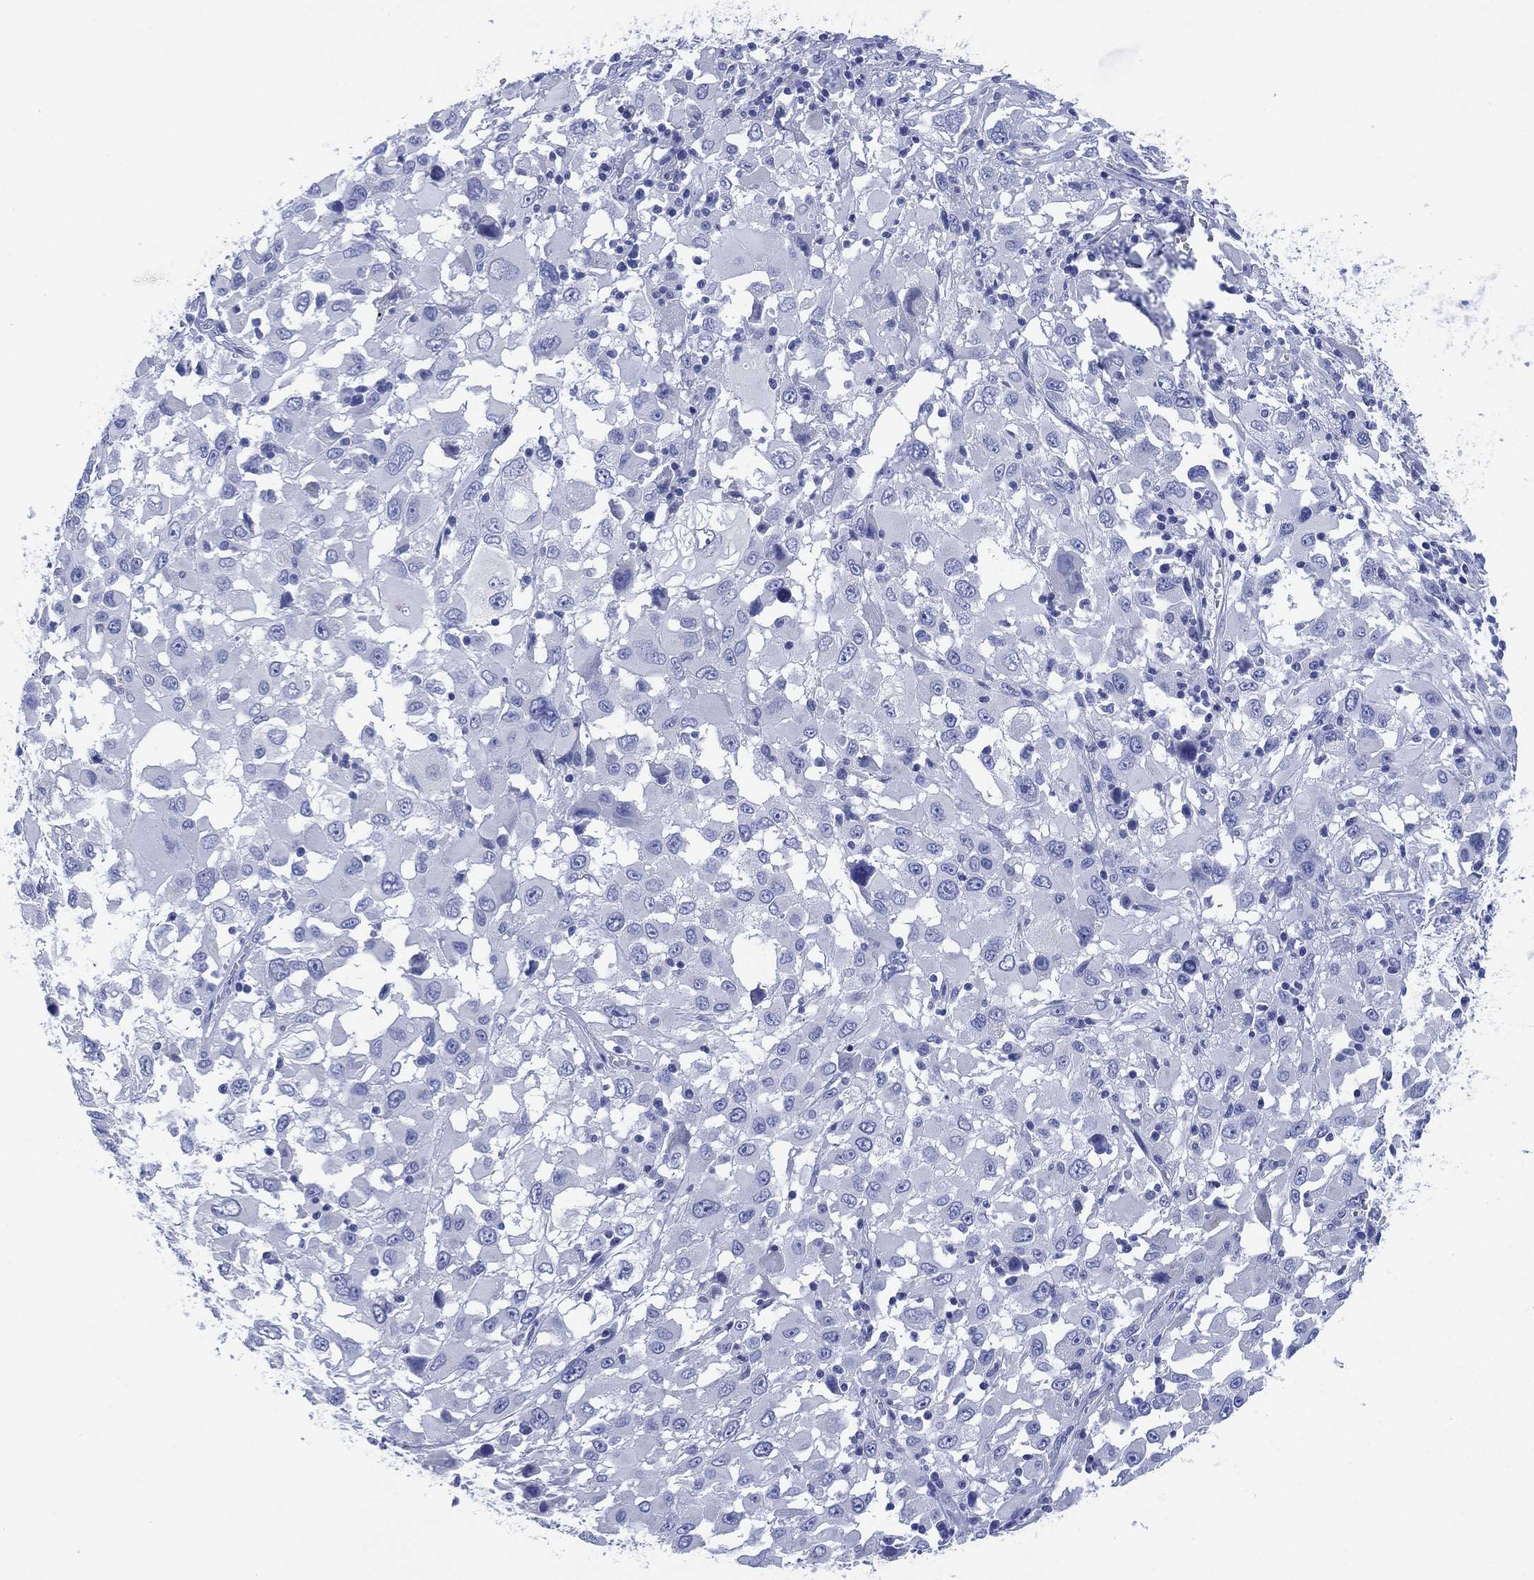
{"staining": {"intensity": "negative", "quantity": "none", "location": "none"}, "tissue": "melanoma", "cell_type": "Tumor cells", "image_type": "cancer", "snomed": [{"axis": "morphology", "description": "Malignant melanoma, Metastatic site"}, {"axis": "topography", "description": "Soft tissue"}], "caption": "Protein analysis of malignant melanoma (metastatic site) demonstrates no significant staining in tumor cells. Brightfield microscopy of immunohistochemistry stained with DAB (3,3'-diaminobenzidine) (brown) and hematoxylin (blue), captured at high magnification.", "gene": "SLC9C2", "patient": {"sex": "male", "age": 50}}